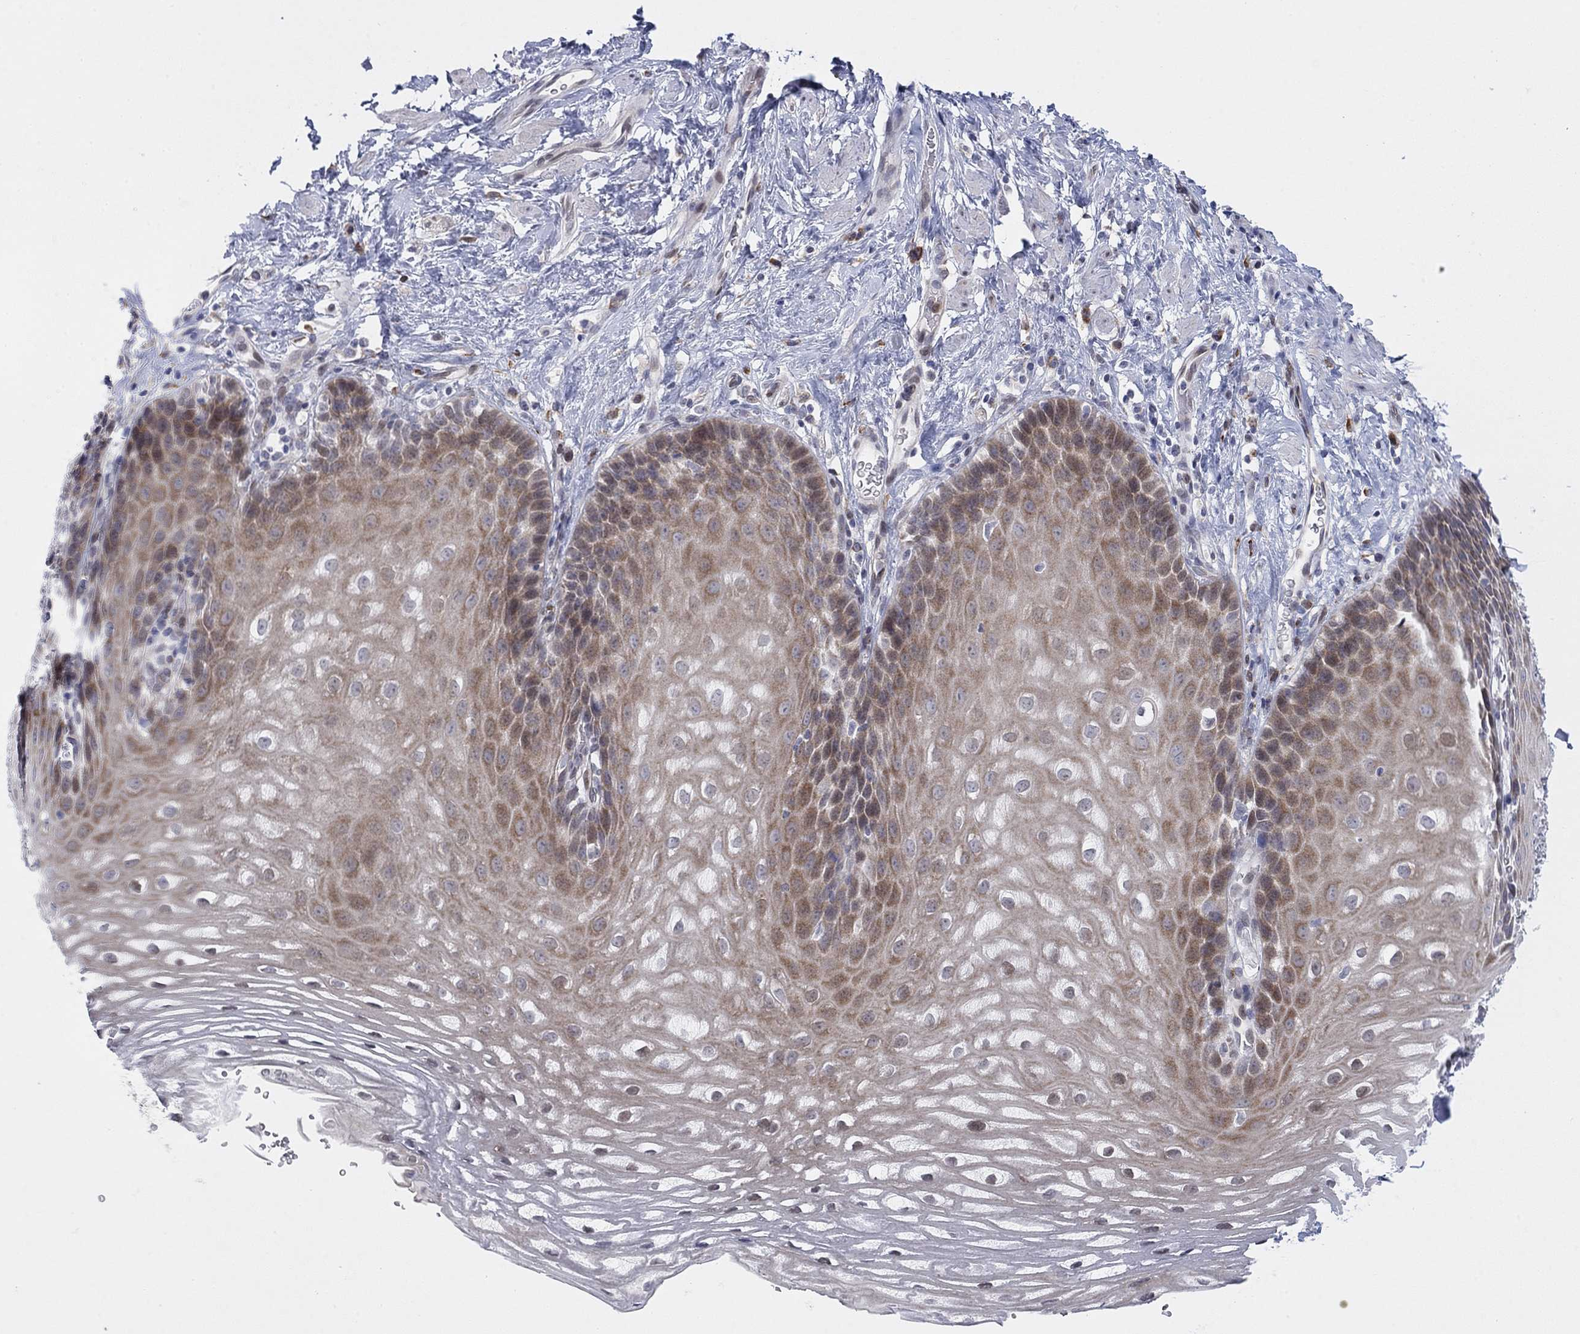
{"staining": {"intensity": "moderate", "quantity": "<25%", "location": "cytoplasmic/membranous"}, "tissue": "esophagus", "cell_type": "Squamous epithelial cells", "image_type": "normal", "snomed": [{"axis": "morphology", "description": "Normal tissue, NOS"}, {"axis": "topography", "description": "Esophagus"}], "caption": "This micrograph exhibits unremarkable esophagus stained with immunohistochemistry to label a protein in brown. The cytoplasmic/membranous of squamous epithelial cells show moderate positivity for the protein. Nuclei are counter-stained blue.", "gene": "TTC21B", "patient": {"sex": "male", "age": 64}}